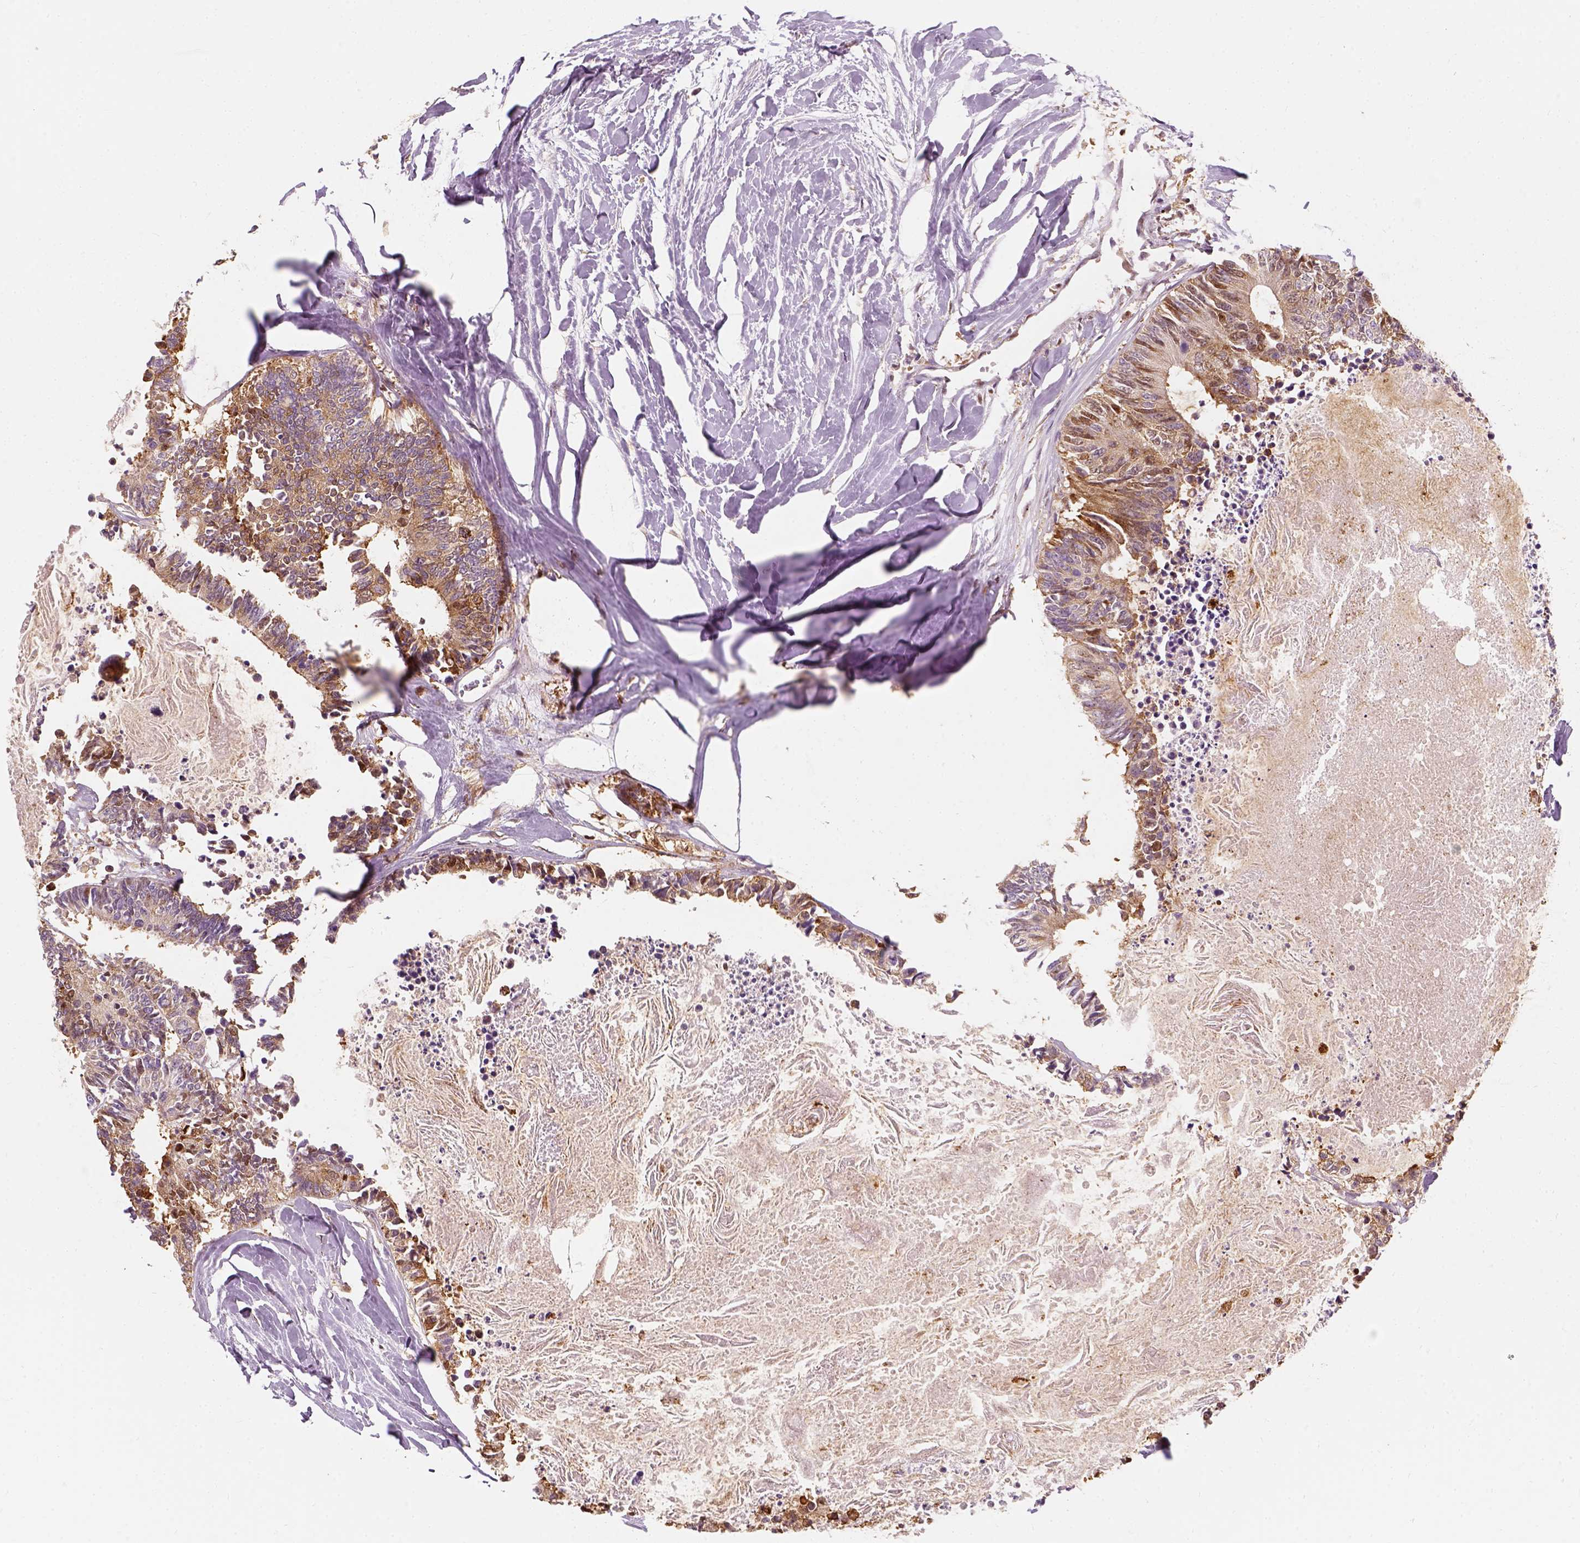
{"staining": {"intensity": "moderate", "quantity": "<25%", "location": "cytoplasmic/membranous"}, "tissue": "colorectal cancer", "cell_type": "Tumor cells", "image_type": "cancer", "snomed": [{"axis": "morphology", "description": "Adenocarcinoma, NOS"}, {"axis": "topography", "description": "Colon"}, {"axis": "topography", "description": "Rectum"}], "caption": "Protein analysis of colorectal adenocarcinoma tissue demonstrates moderate cytoplasmic/membranous positivity in approximately <25% of tumor cells.", "gene": "SQSTM1", "patient": {"sex": "male", "age": 57}}